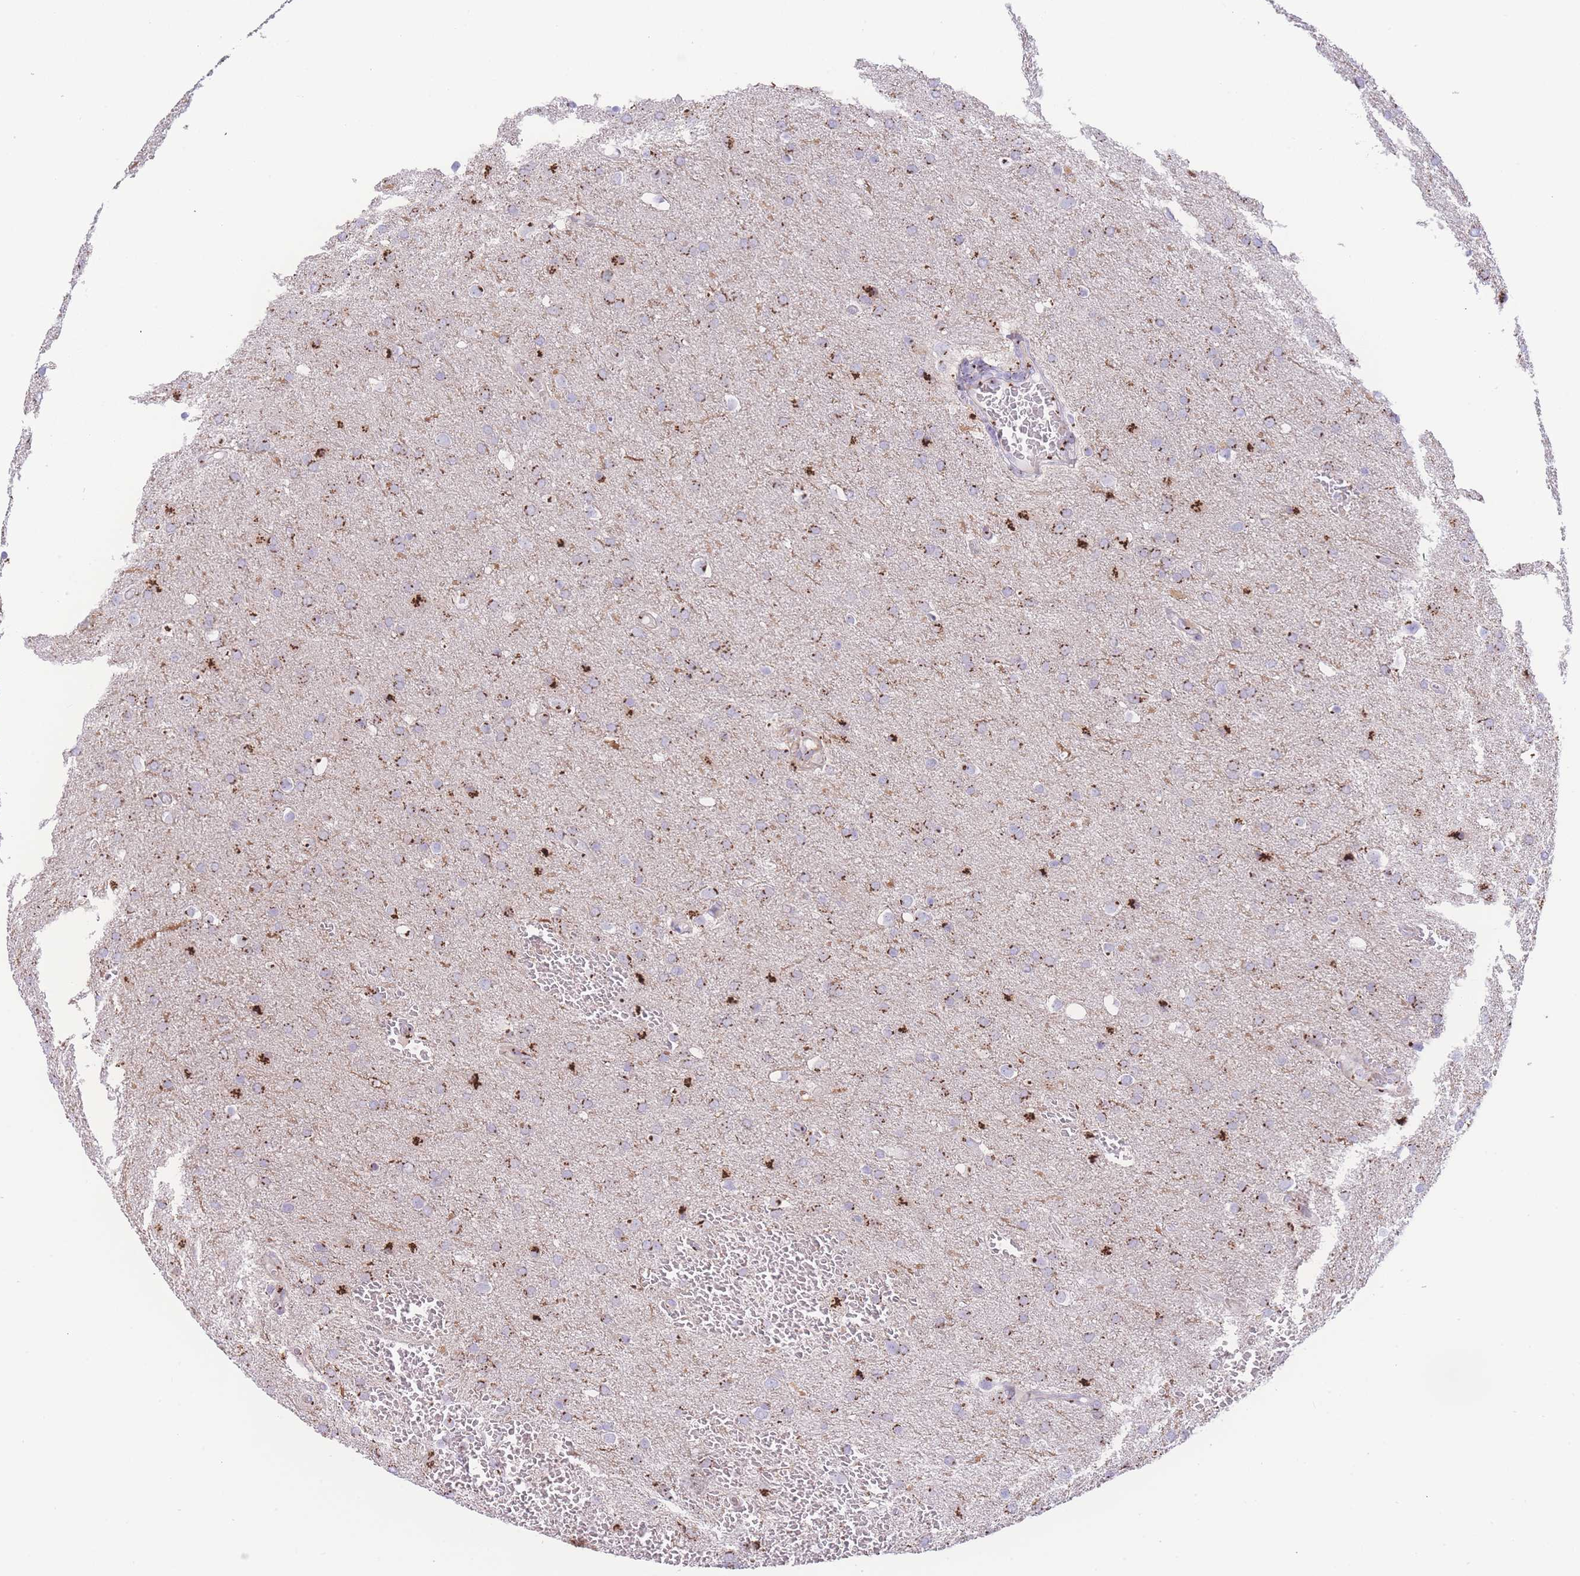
{"staining": {"intensity": "moderate", "quantity": ">75%", "location": "cytoplasmic/membranous"}, "tissue": "glioma", "cell_type": "Tumor cells", "image_type": "cancer", "snomed": [{"axis": "morphology", "description": "Glioma, malignant, Low grade"}, {"axis": "topography", "description": "Brain"}], "caption": "Immunohistochemistry (IHC) (DAB) staining of human malignant low-grade glioma exhibits moderate cytoplasmic/membranous protein positivity in approximately >75% of tumor cells. (DAB = brown stain, brightfield microscopy at high magnification).", "gene": "GOLM2", "patient": {"sex": "female", "age": 32}}